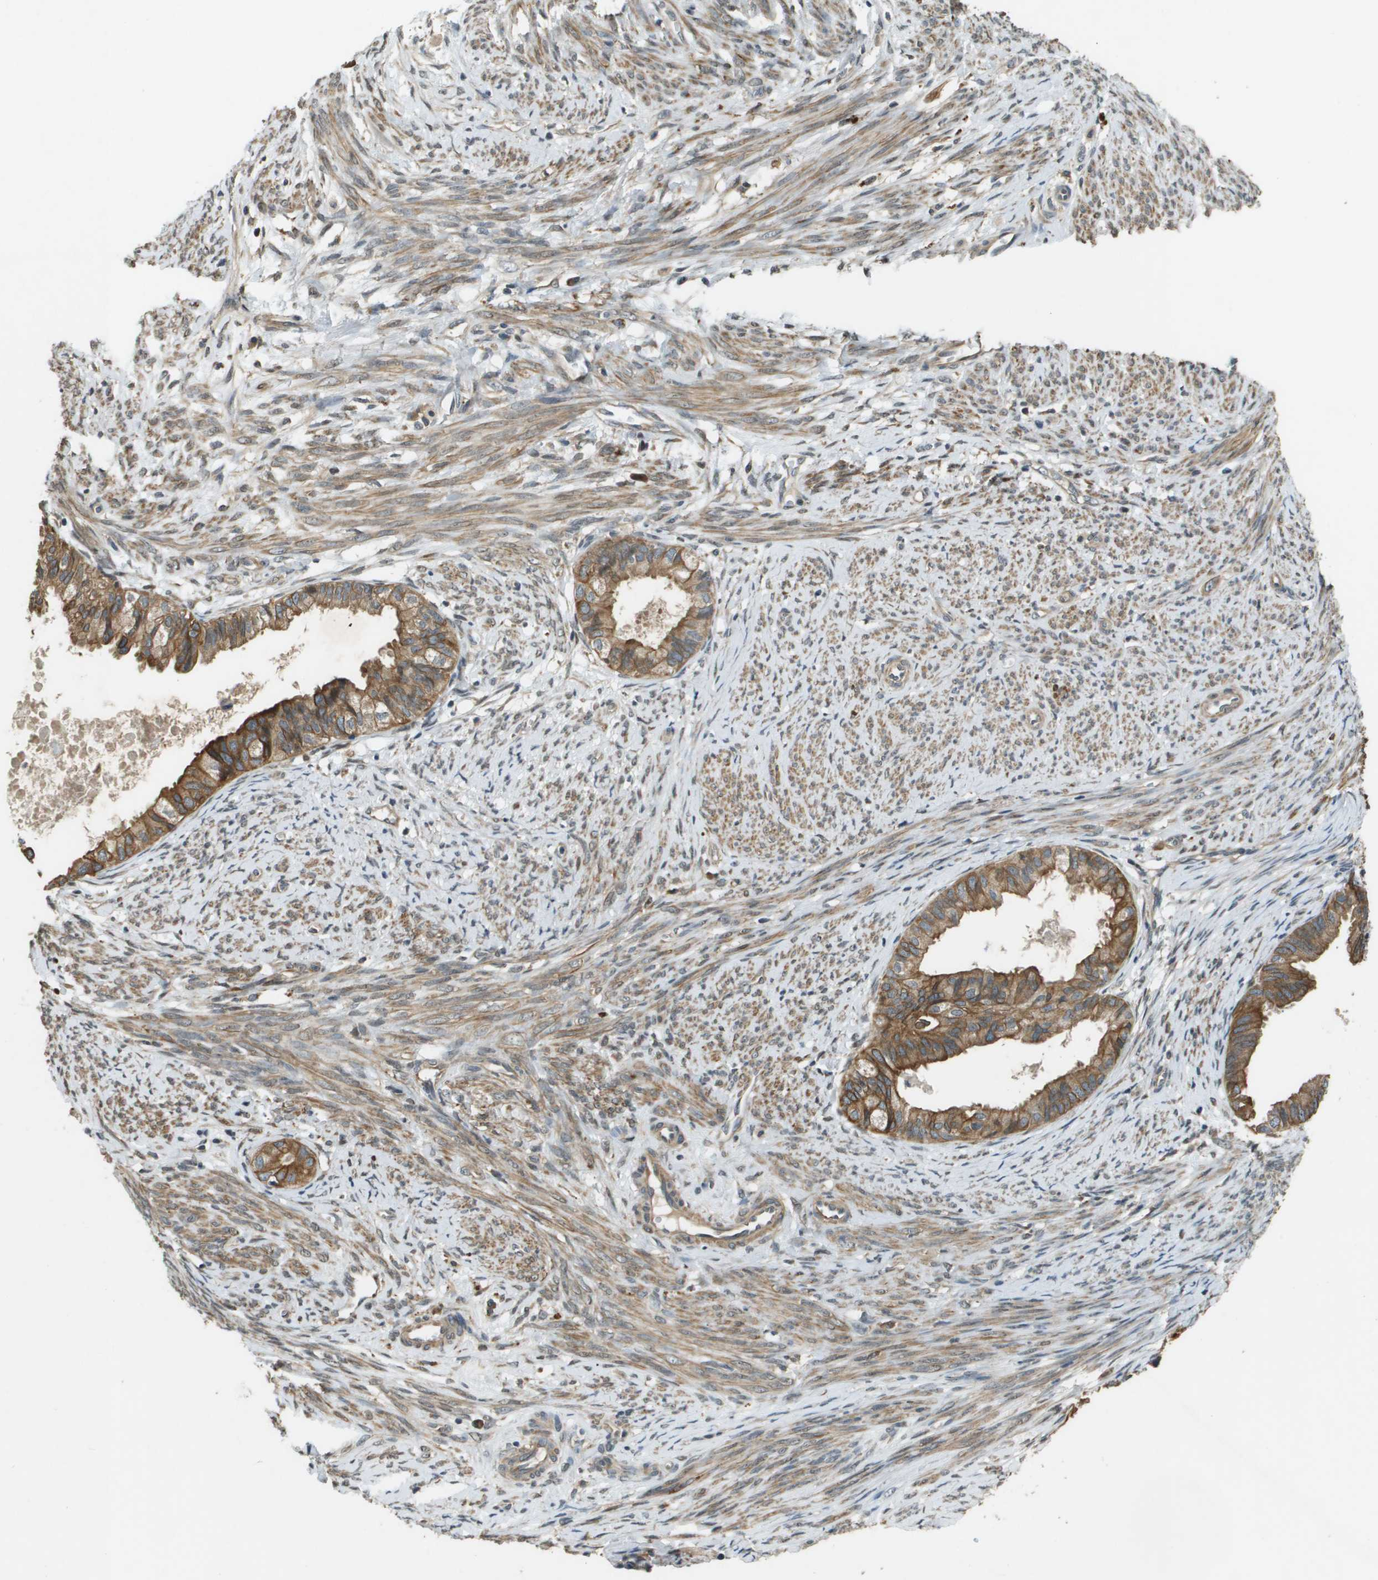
{"staining": {"intensity": "moderate", "quantity": ">75%", "location": "cytoplasmic/membranous"}, "tissue": "cervical cancer", "cell_type": "Tumor cells", "image_type": "cancer", "snomed": [{"axis": "morphology", "description": "Normal tissue, NOS"}, {"axis": "morphology", "description": "Adenocarcinoma, NOS"}, {"axis": "topography", "description": "Cervix"}, {"axis": "topography", "description": "Endometrium"}], "caption": "The micrograph demonstrates immunohistochemical staining of cervical adenocarcinoma. There is moderate cytoplasmic/membranous staining is seen in about >75% of tumor cells. (brown staining indicates protein expression, while blue staining denotes nuclei).", "gene": "CDKN2C", "patient": {"sex": "female", "age": 86}}